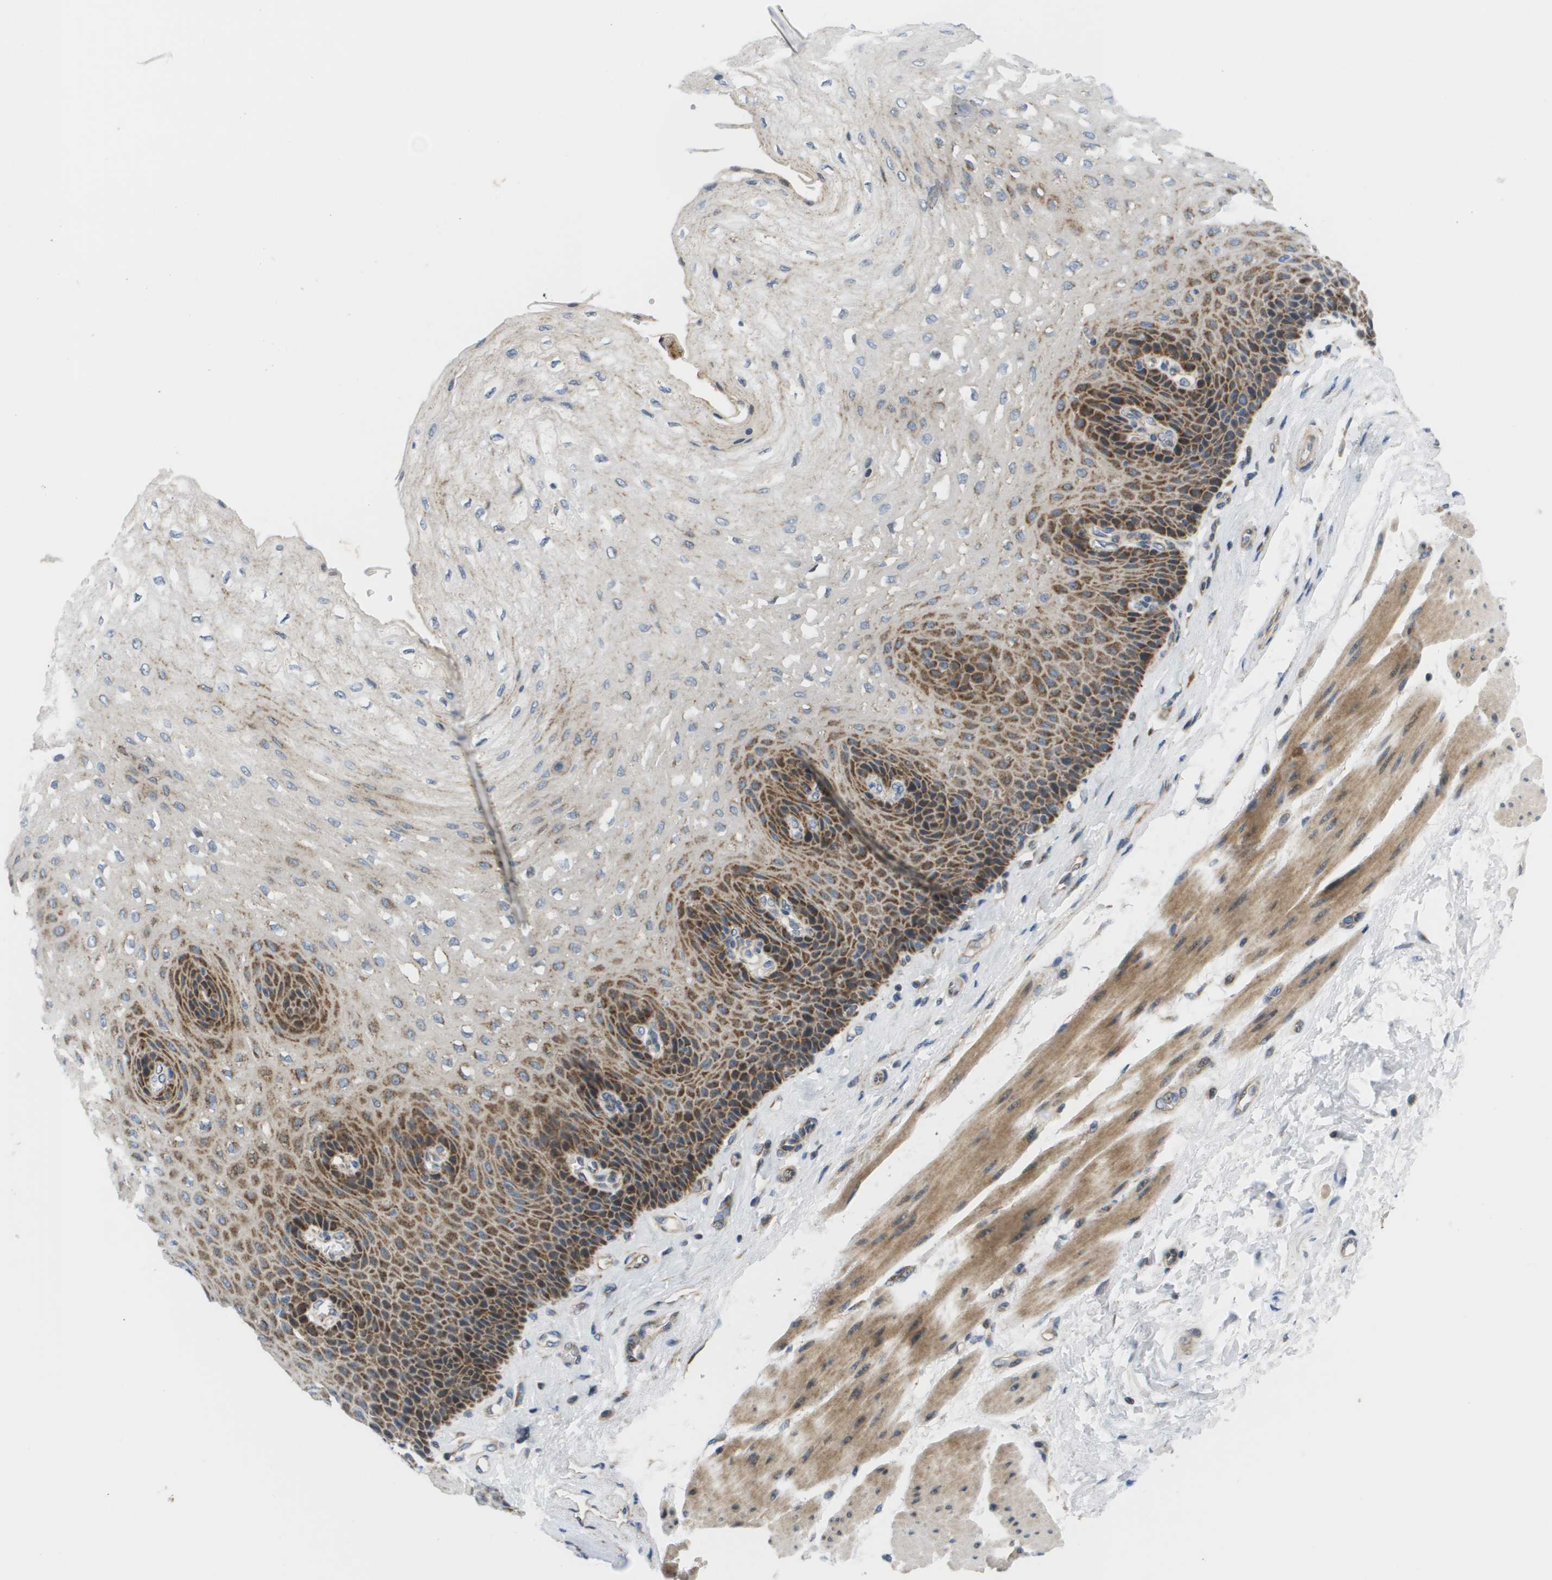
{"staining": {"intensity": "moderate", "quantity": "25%-75%", "location": "cytoplasmic/membranous"}, "tissue": "esophagus", "cell_type": "Squamous epithelial cells", "image_type": "normal", "snomed": [{"axis": "morphology", "description": "Normal tissue, NOS"}, {"axis": "topography", "description": "Esophagus"}], "caption": "Immunohistochemical staining of unremarkable esophagus demonstrates medium levels of moderate cytoplasmic/membranous expression in about 25%-75% of squamous epithelial cells. (Brightfield microscopy of DAB IHC at high magnification).", "gene": "KRT23", "patient": {"sex": "female", "age": 72}}